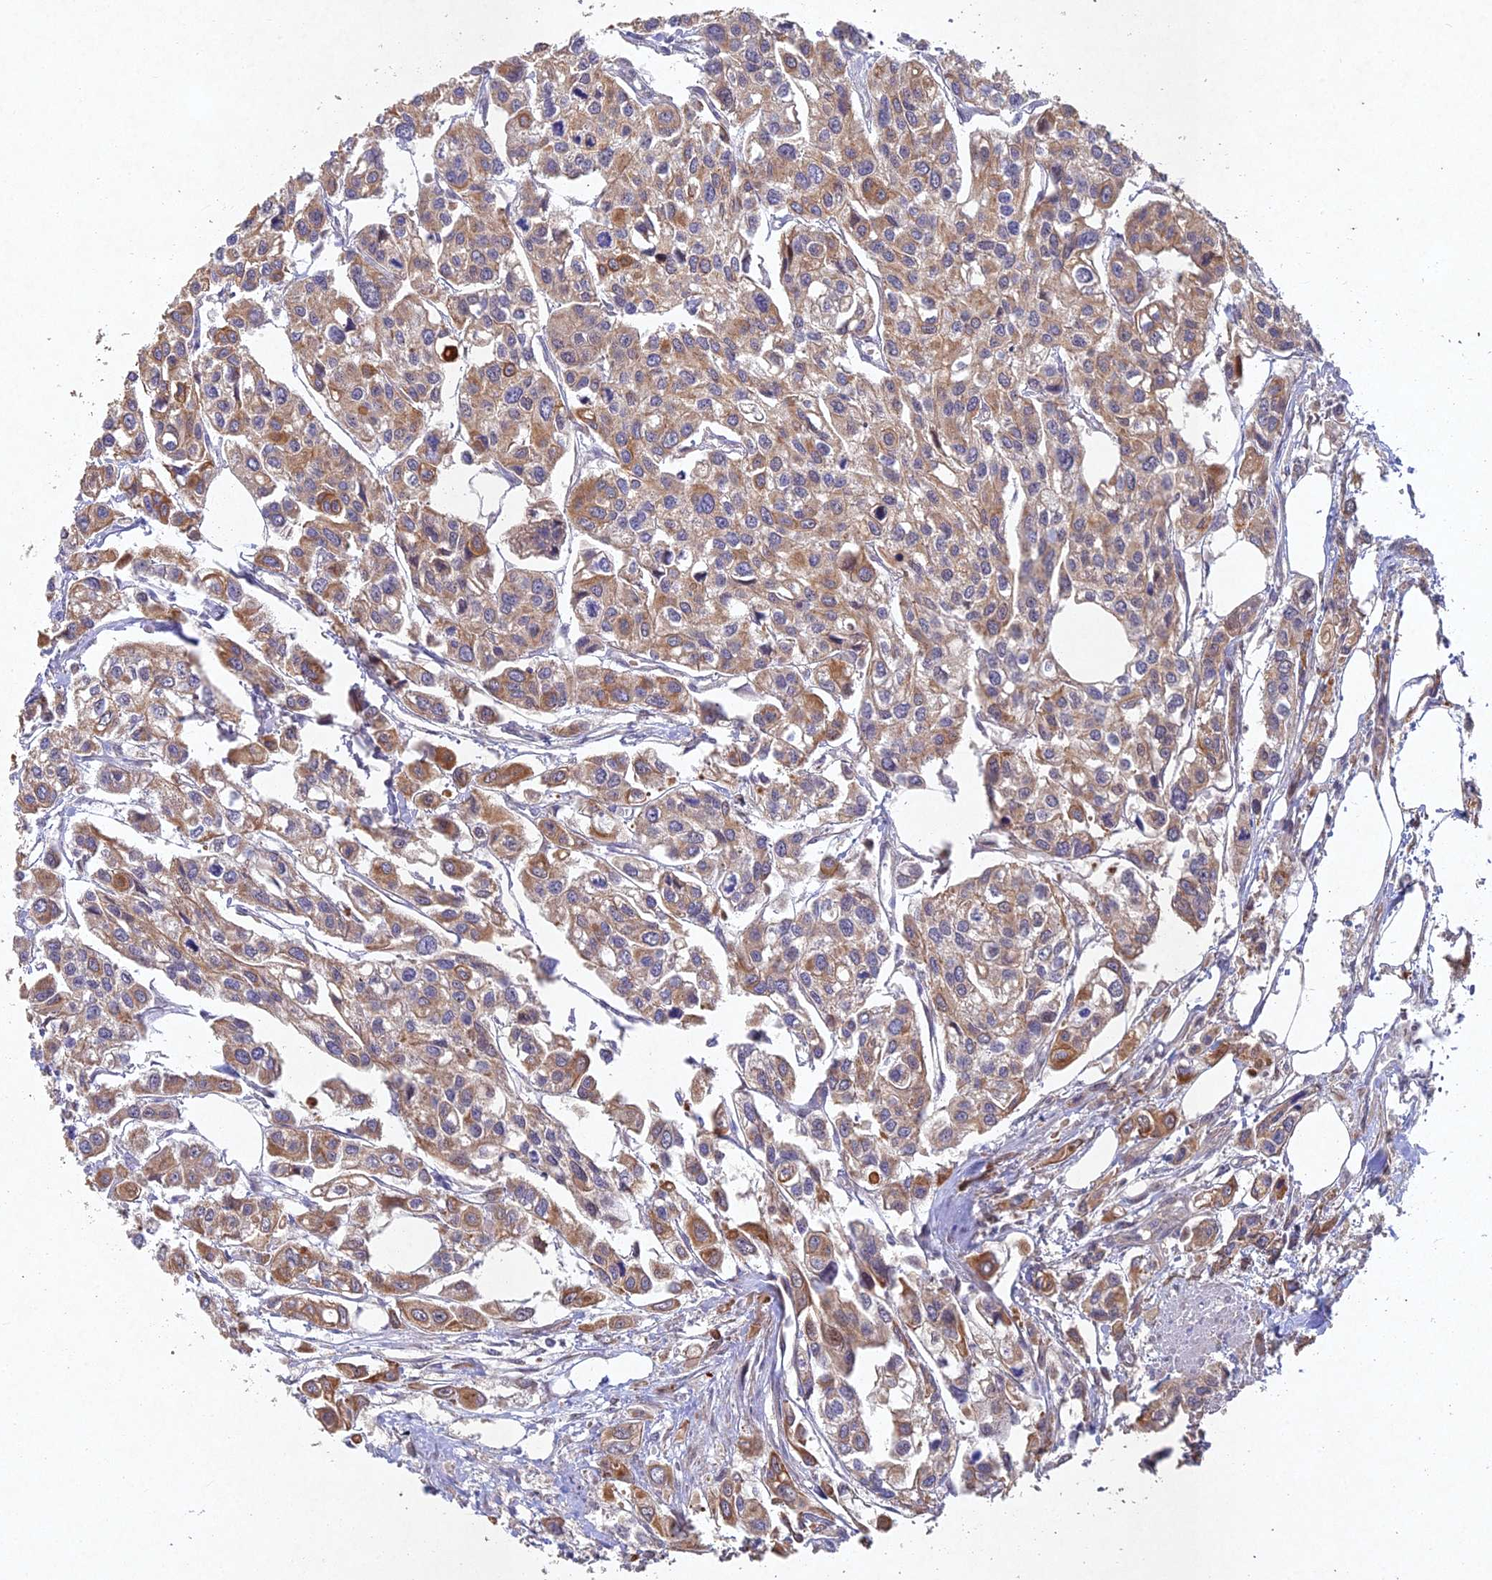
{"staining": {"intensity": "moderate", "quantity": "25%-75%", "location": "cytoplasmic/membranous"}, "tissue": "urothelial cancer", "cell_type": "Tumor cells", "image_type": "cancer", "snomed": [{"axis": "morphology", "description": "Urothelial carcinoma, High grade"}, {"axis": "topography", "description": "Urinary bladder"}], "caption": "Immunohistochemistry (IHC) of urothelial cancer reveals medium levels of moderate cytoplasmic/membranous positivity in about 25%-75% of tumor cells. (IHC, brightfield microscopy, high magnification).", "gene": "NSMCE1", "patient": {"sex": "male", "age": 67}}